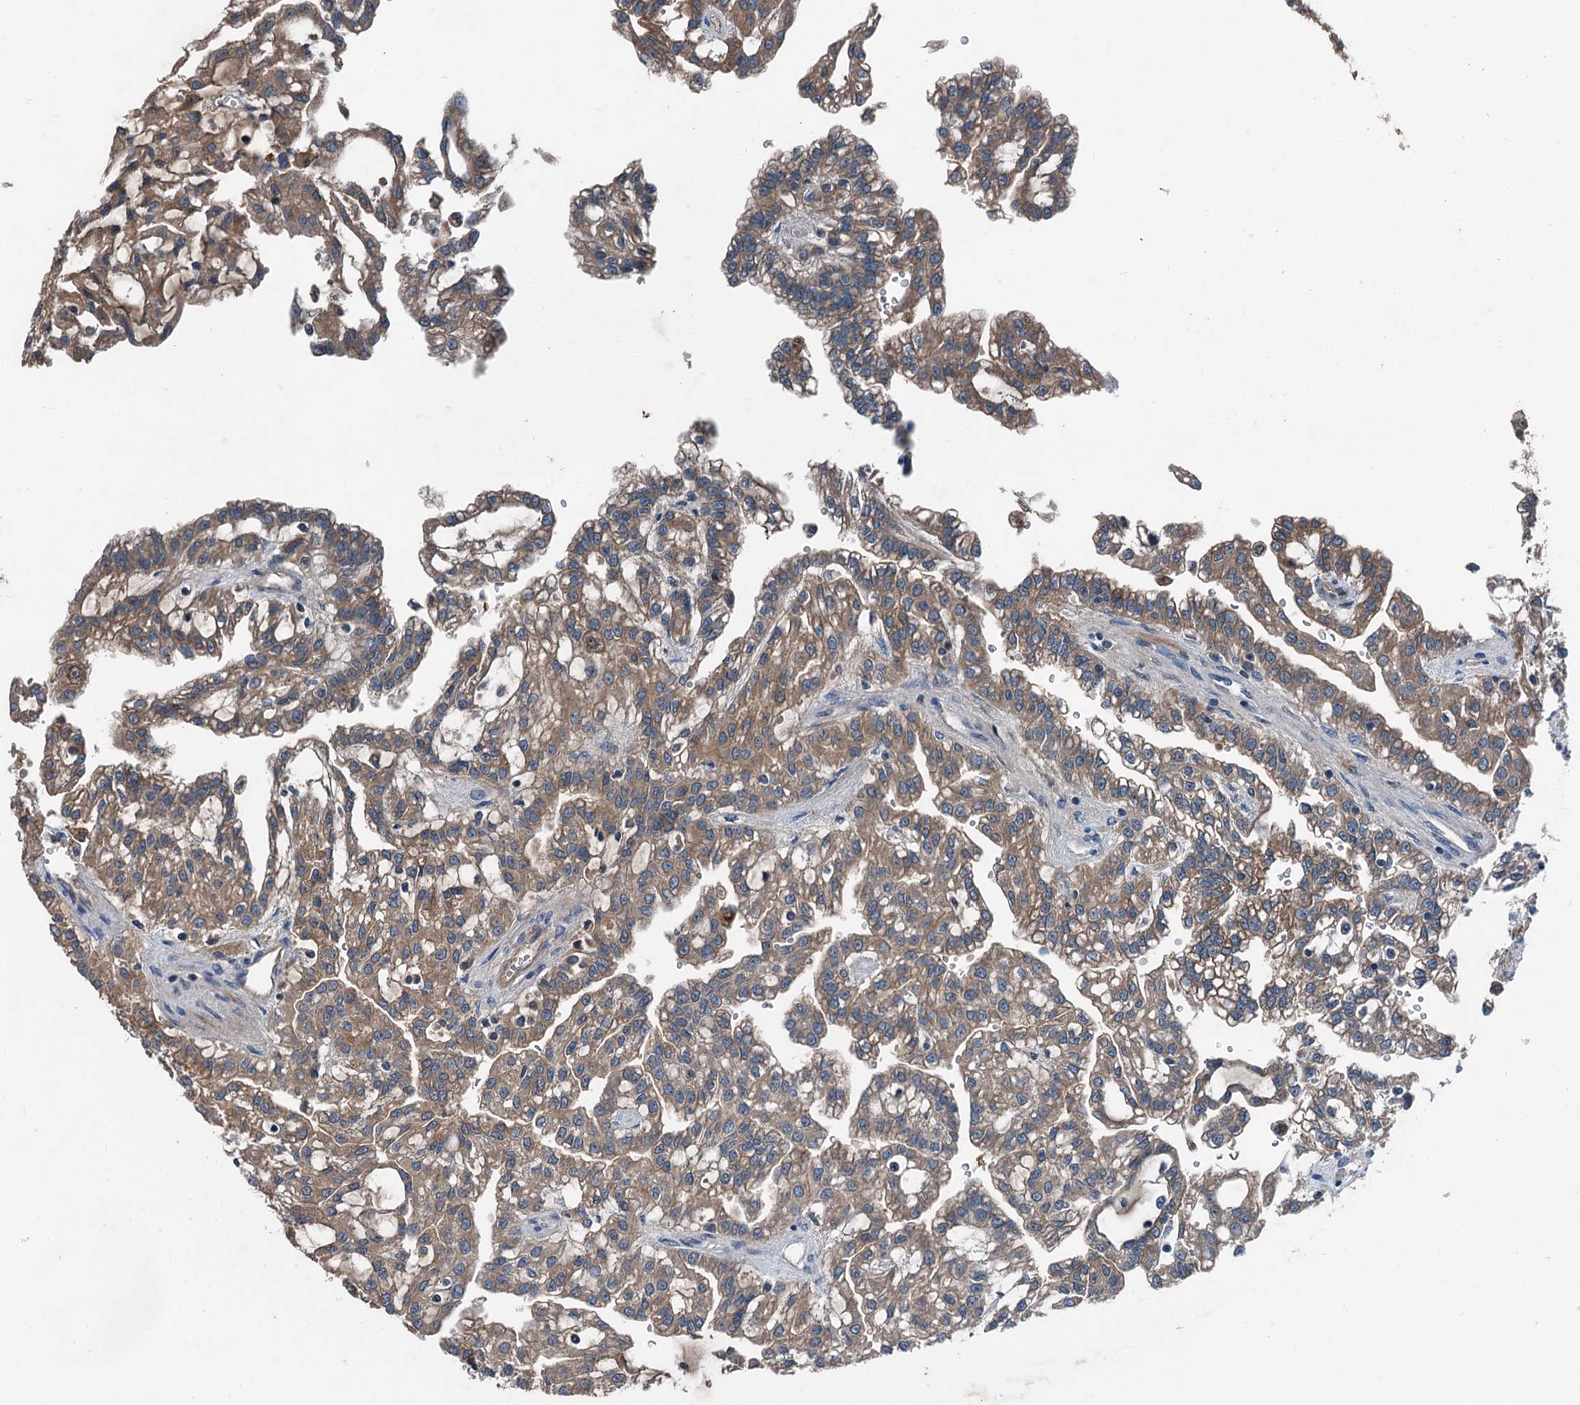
{"staining": {"intensity": "moderate", "quantity": ">75%", "location": "cytoplasmic/membranous"}, "tissue": "renal cancer", "cell_type": "Tumor cells", "image_type": "cancer", "snomed": [{"axis": "morphology", "description": "Adenocarcinoma, NOS"}, {"axis": "topography", "description": "Kidney"}], "caption": "Protein expression analysis of renal adenocarcinoma exhibits moderate cytoplasmic/membranous staining in about >75% of tumor cells.", "gene": "PDSS1", "patient": {"sex": "male", "age": 63}}